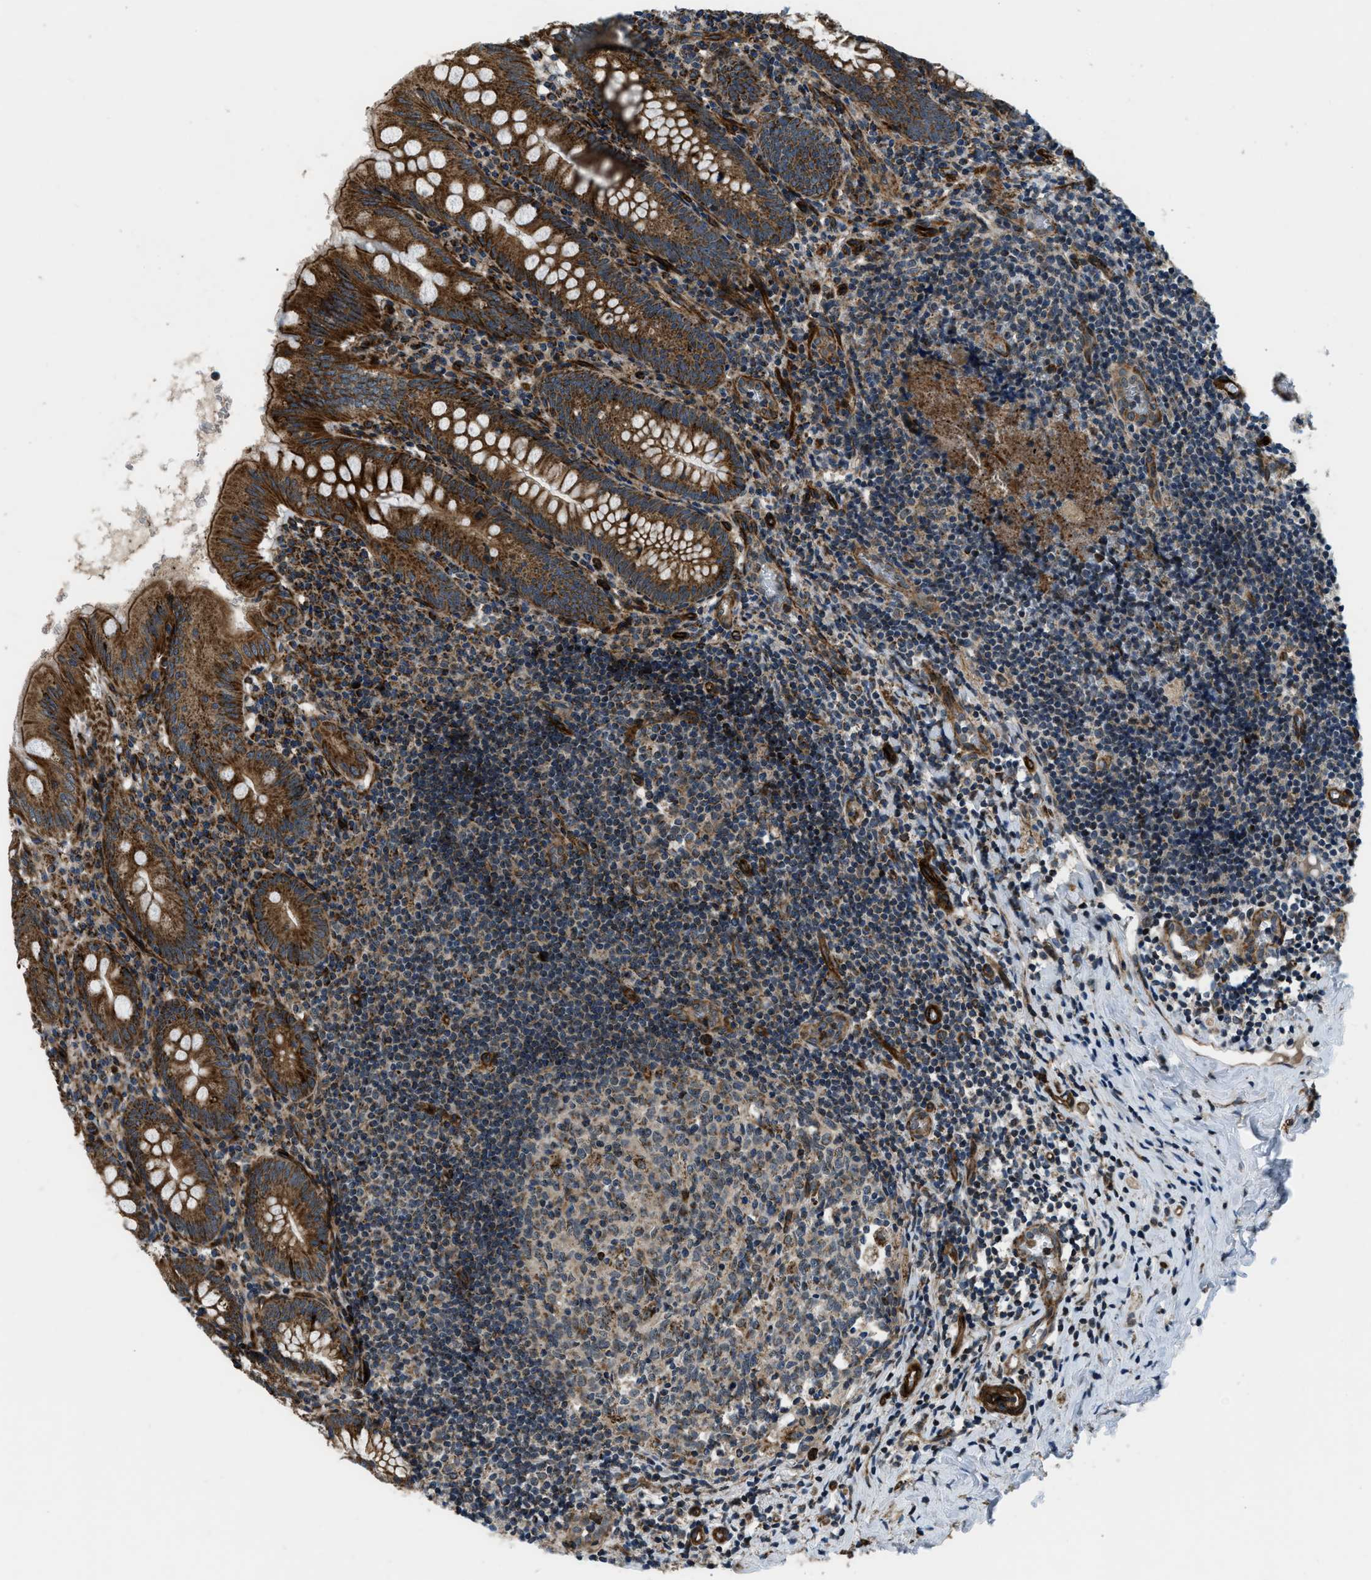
{"staining": {"intensity": "strong", "quantity": ">75%", "location": "cytoplasmic/membranous"}, "tissue": "appendix", "cell_type": "Glandular cells", "image_type": "normal", "snomed": [{"axis": "morphology", "description": "Normal tissue, NOS"}, {"axis": "topography", "description": "Appendix"}], "caption": "Human appendix stained with a brown dye displays strong cytoplasmic/membranous positive positivity in about >75% of glandular cells.", "gene": "GSDME", "patient": {"sex": "male", "age": 8}}